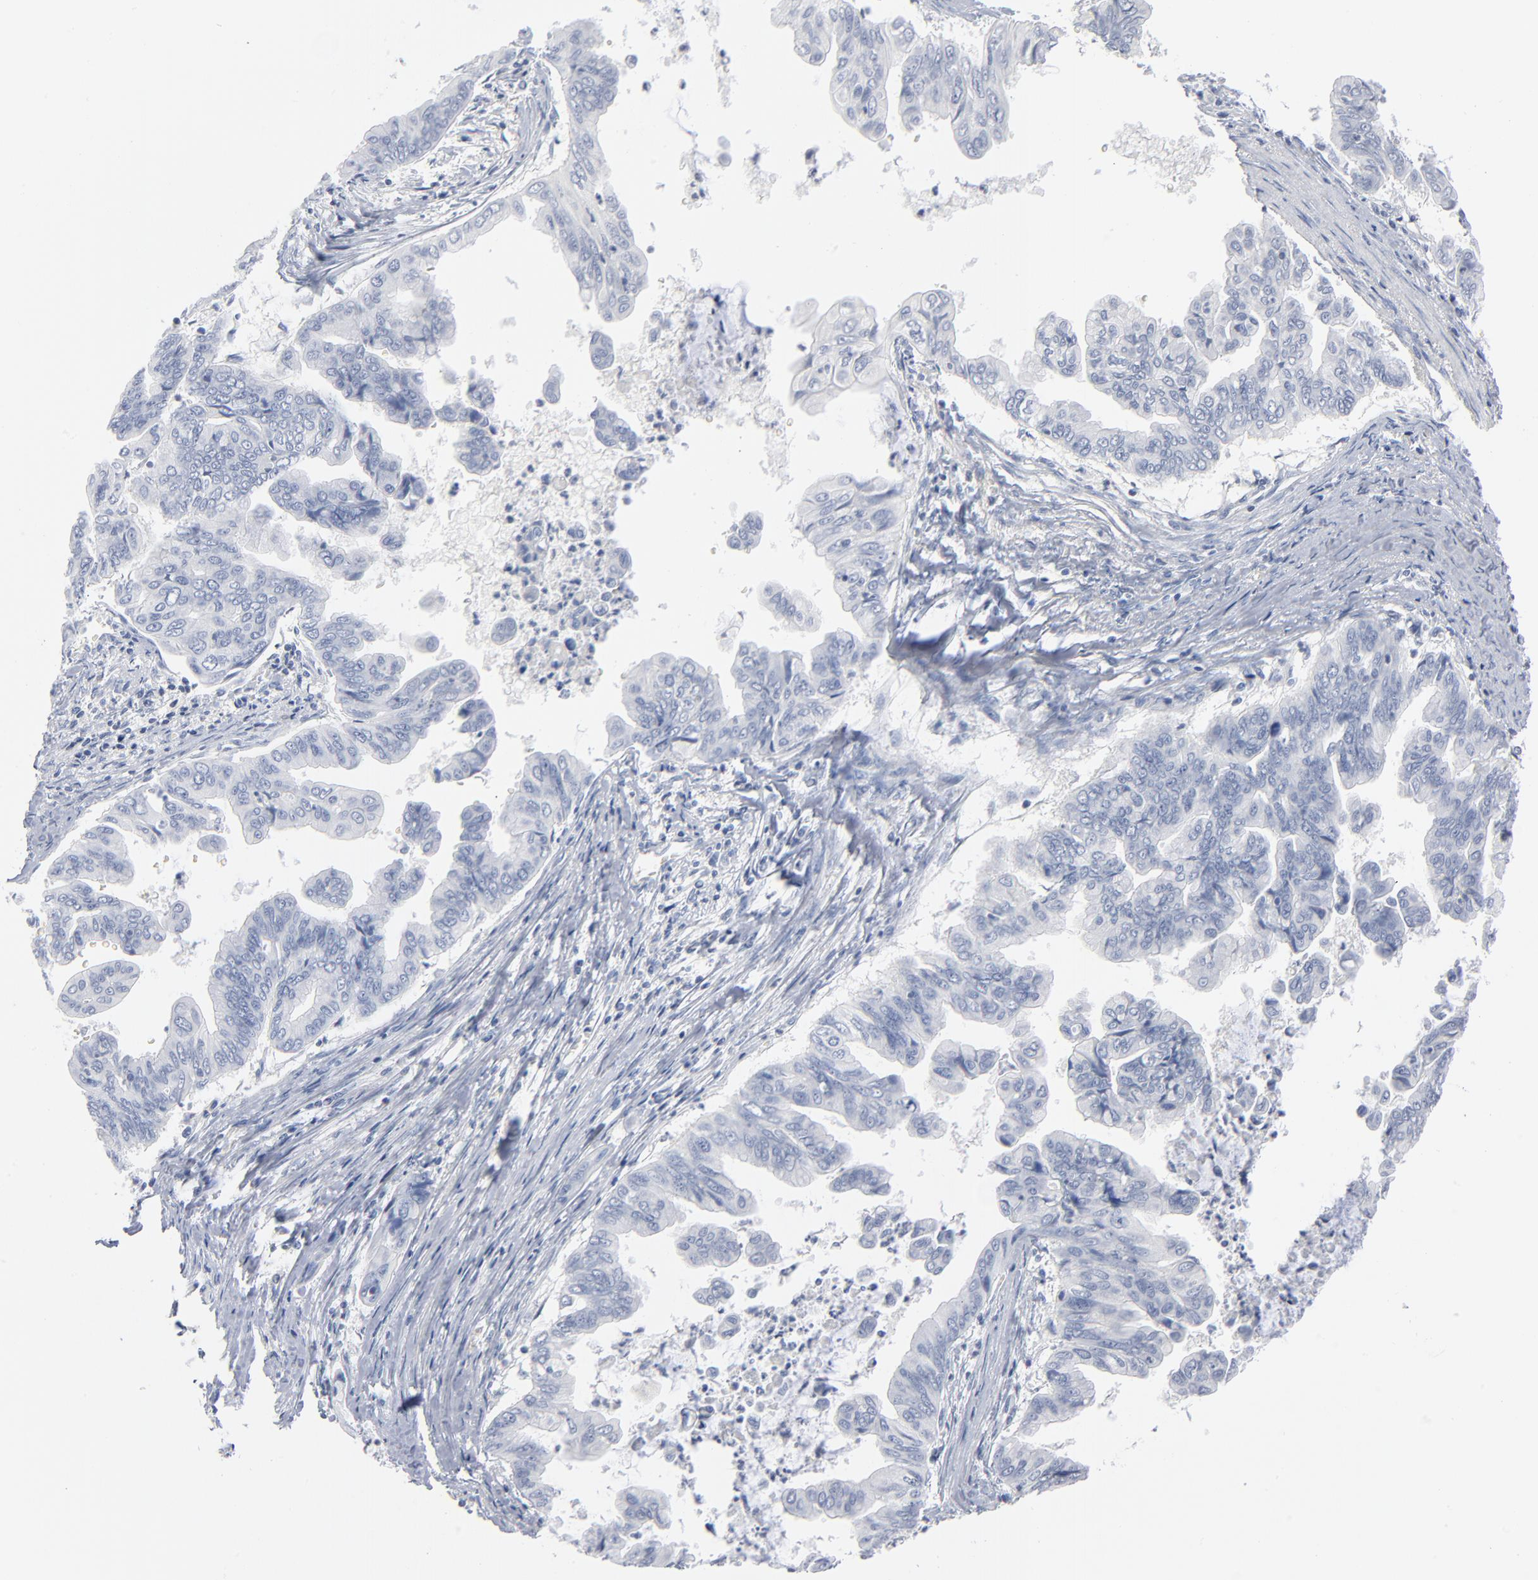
{"staining": {"intensity": "negative", "quantity": "none", "location": "none"}, "tissue": "stomach cancer", "cell_type": "Tumor cells", "image_type": "cancer", "snomed": [{"axis": "morphology", "description": "Adenocarcinoma, NOS"}, {"axis": "topography", "description": "Stomach, upper"}], "caption": "Immunohistochemistry histopathology image of adenocarcinoma (stomach) stained for a protein (brown), which shows no staining in tumor cells. The staining was performed using DAB (3,3'-diaminobenzidine) to visualize the protein expression in brown, while the nuclei were stained in blue with hematoxylin (Magnification: 20x).", "gene": "PTK2B", "patient": {"sex": "male", "age": 80}}